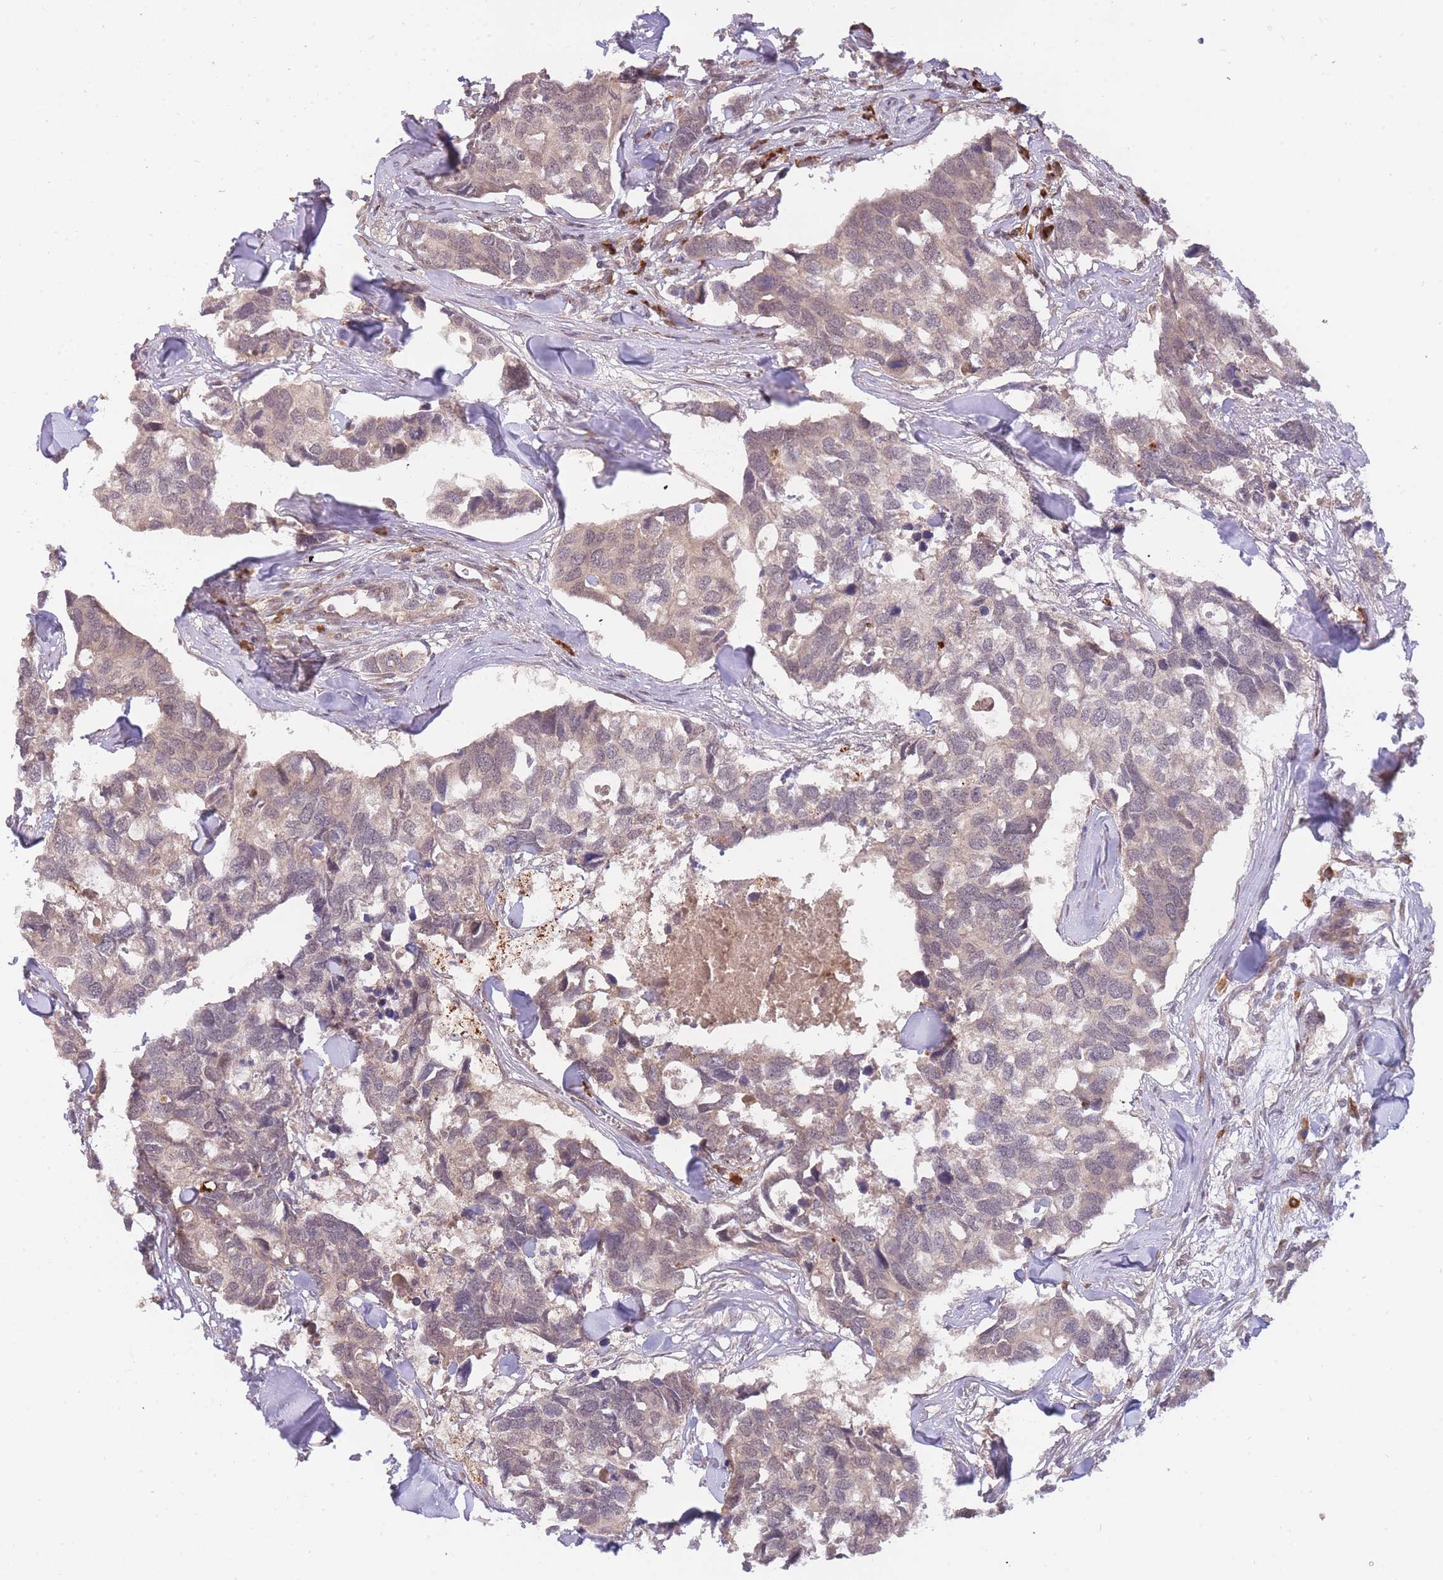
{"staining": {"intensity": "weak", "quantity": "<25%", "location": "cytoplasmic/membranous"}, "tissue": "breast cancer", "cell_type": "Tumor cells", "image_type": "cancer", "snomed": [{"axis": "morphology", "description": "Duct carcinoma"}, {"axis": "topography", "description": "Breast"}], "caption": "Tumor cells are negative for protein expression in human intraductal carcinoma (breast).", "gene": "SMC6", "patient": {"sex": "female", "age": 83}}